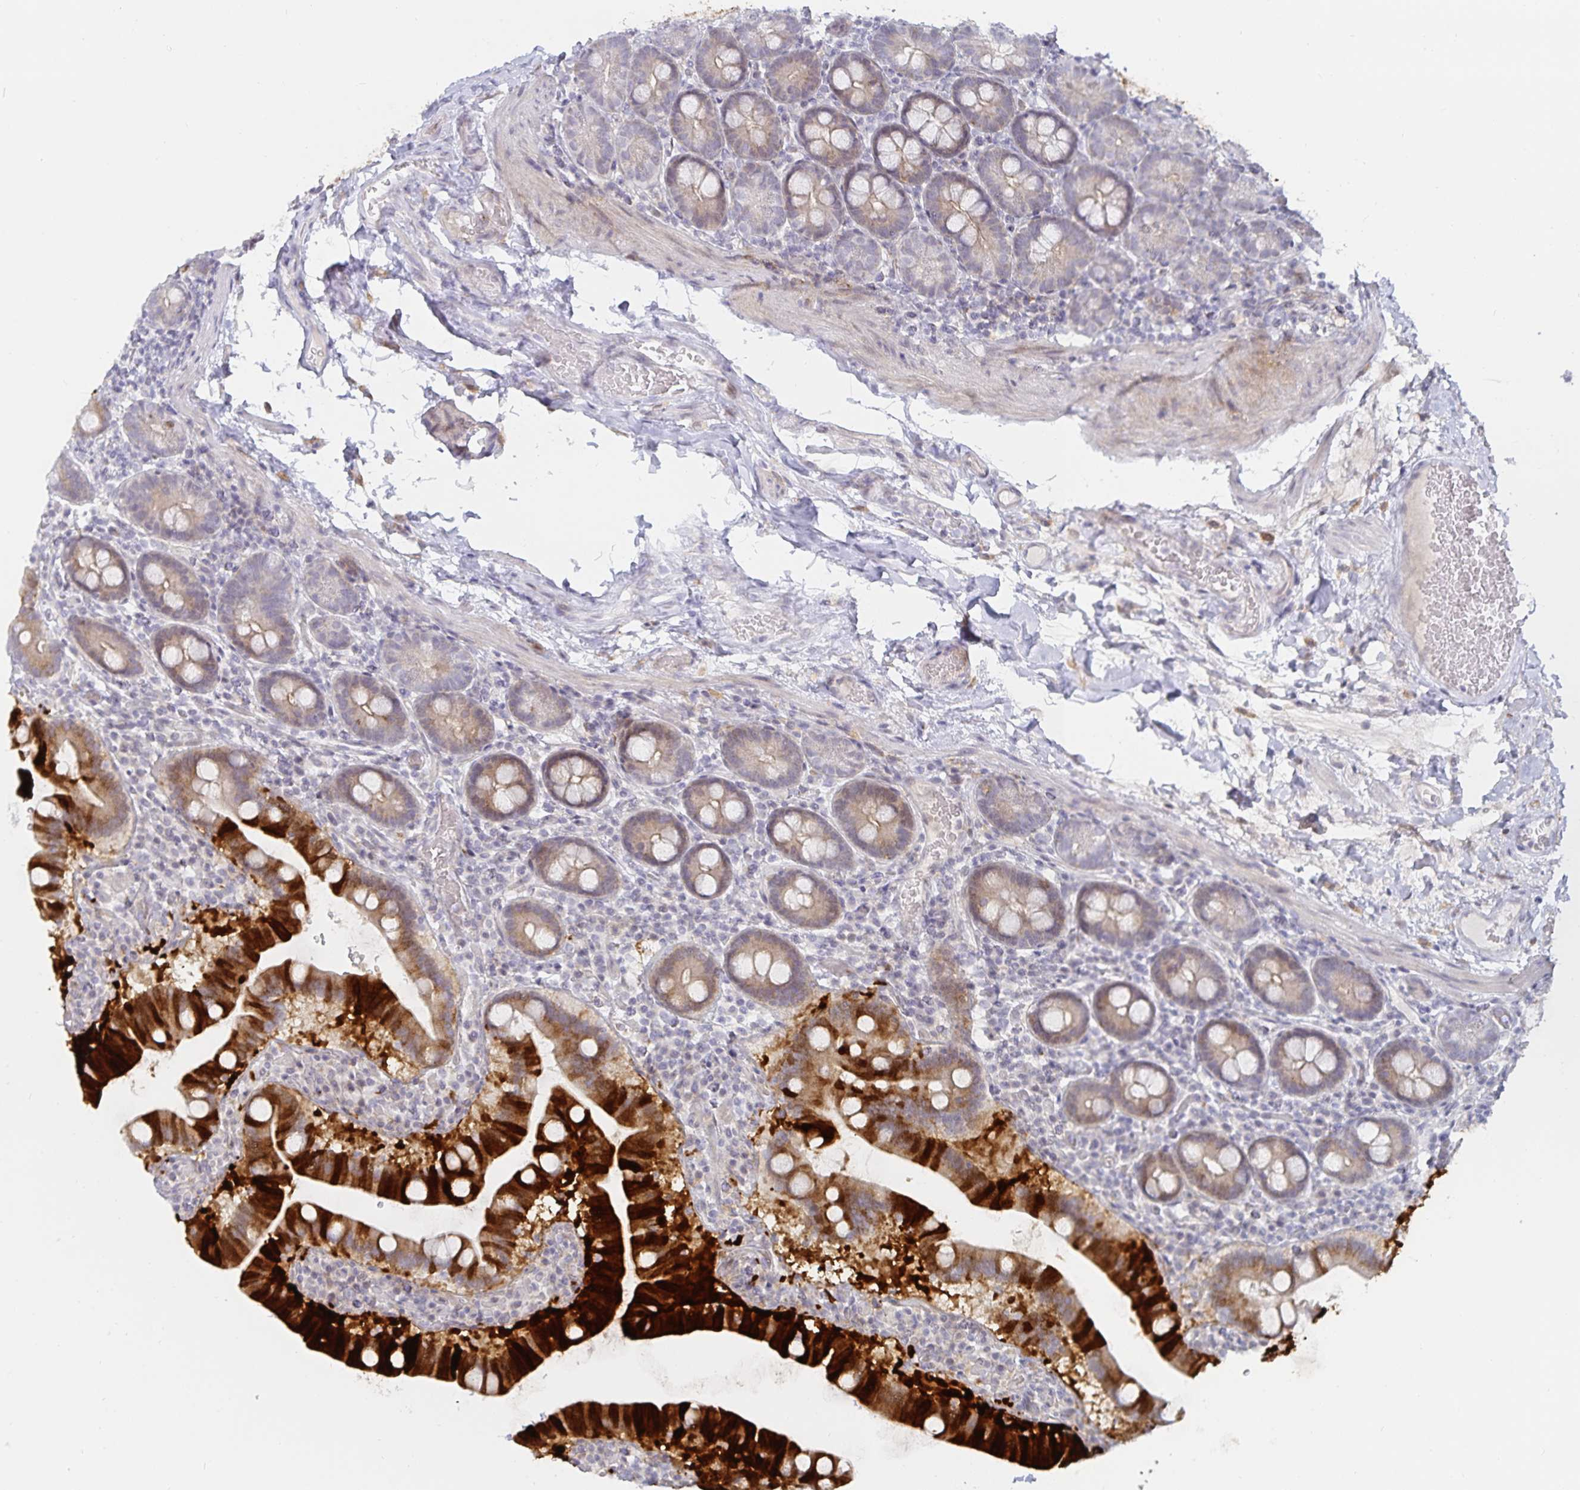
{"staining": {"intensity": "strong", "quantity": "25%-75%", "location": "cytoplasmic/membranous"}, "tissue": "small intestine", "cell_type": "Glandular cells", "image_type": "normal", "snomed": [{"axis": "morphology", "description": "Normal tissue, NOS"}, {"axis": "topography", "description": "Small intestine"}], "caption": "Normal small intestine demonstrates strong cytoplasmic/membranous expression in approximately 25%-75% of glandular cells, visualized by immunohistochemistry.", "gene": "S100G", "patient": {"sex": "male", "age": 26}}